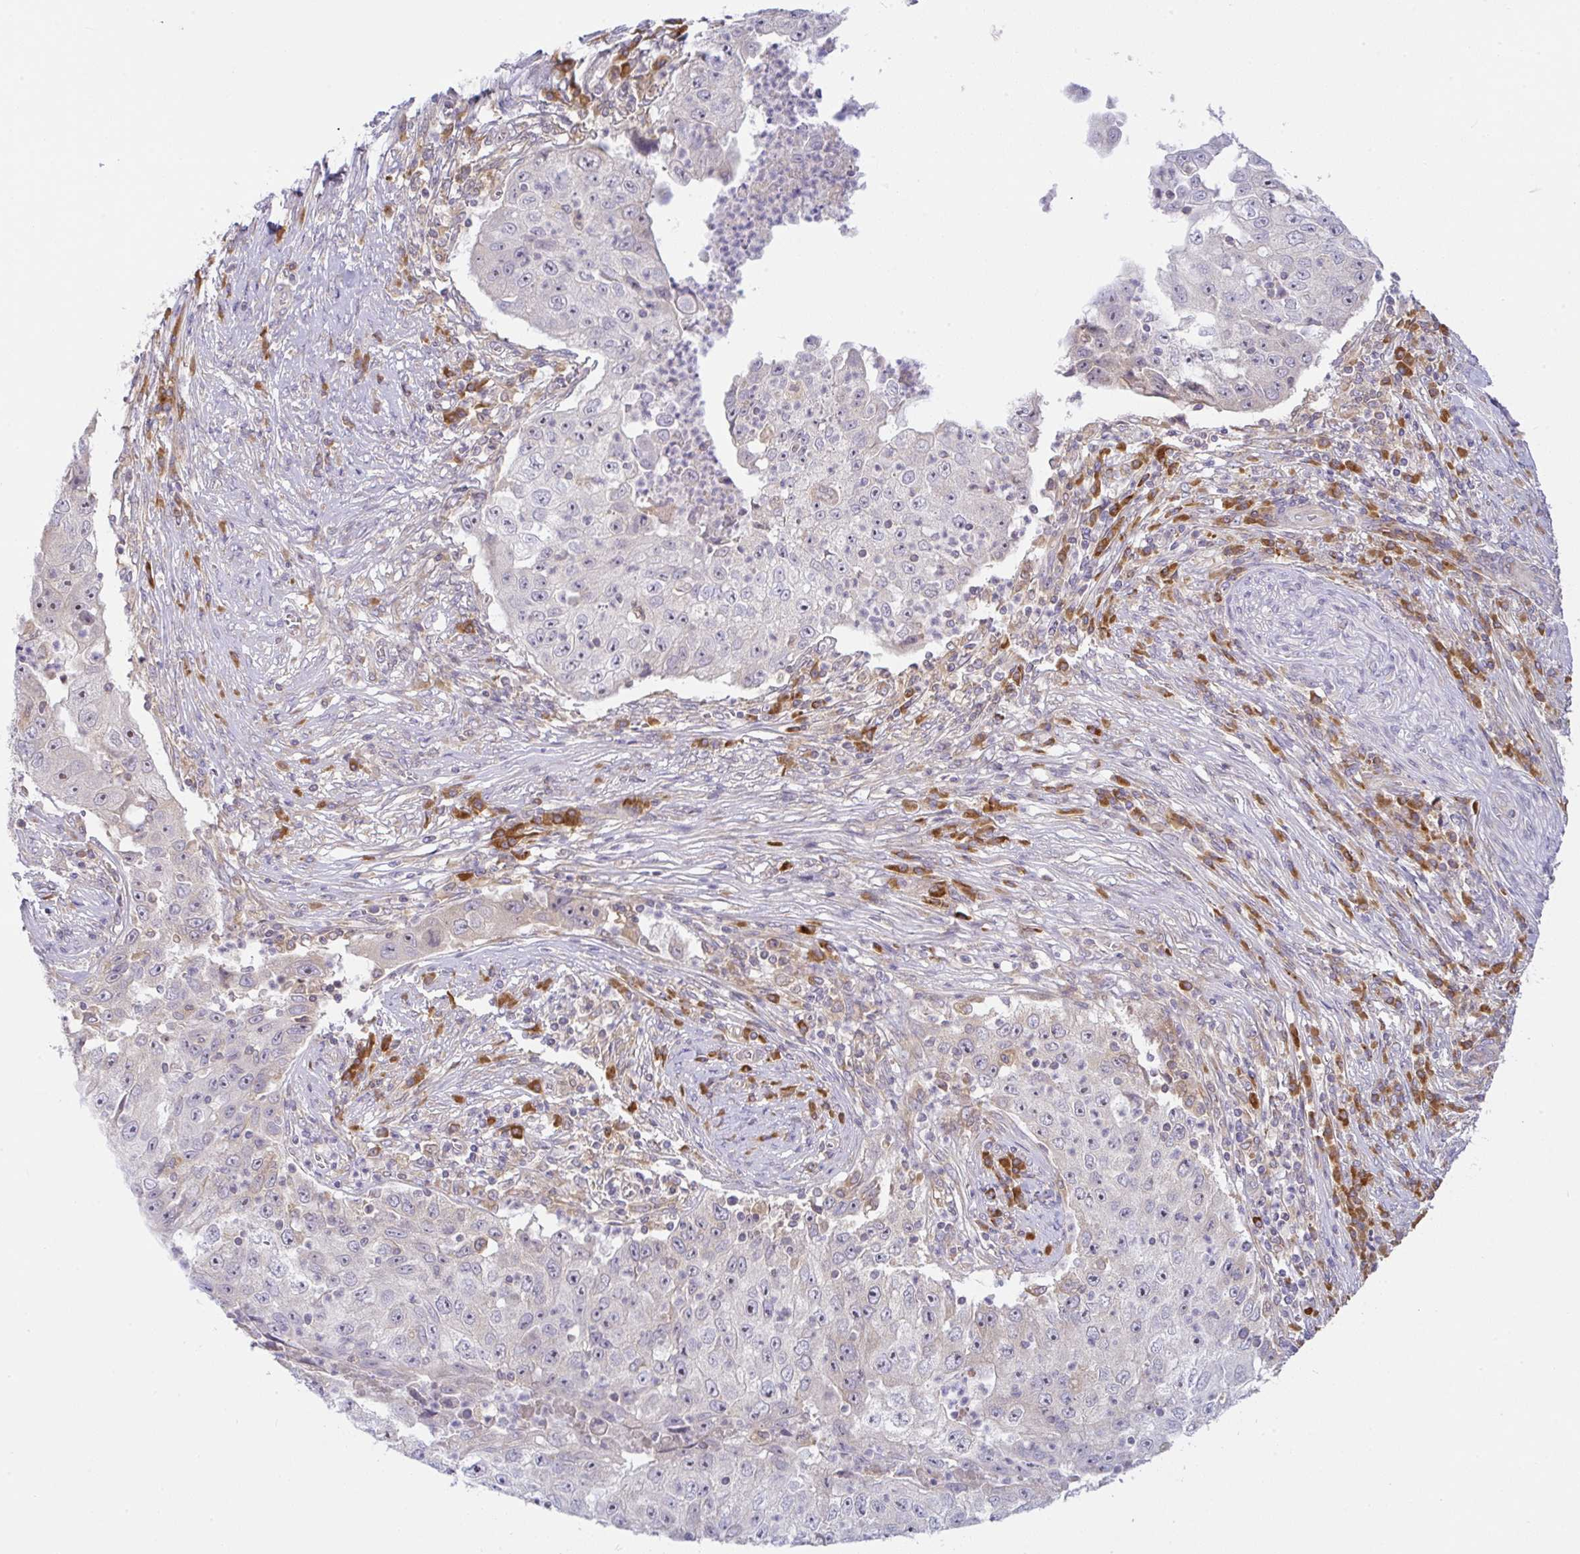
{"staining": {"intensity": "negative", "quantity": "none", "location": "none"}, "tissue": "lung cancer", "cell_type": "Tumor cells", "image_type": "cancer", "snomed": [{"axis": "morphology", "description": "Squamous cell carcinoma, NOS"}, {"axis": "topography", "description": "Lung"}], "caption": "Image shows no protein staining in tumor cells of lung squamous cell carcinoma tissue.", "gene": "DERL2", "patient": {"sex": "male", "age": 64}}